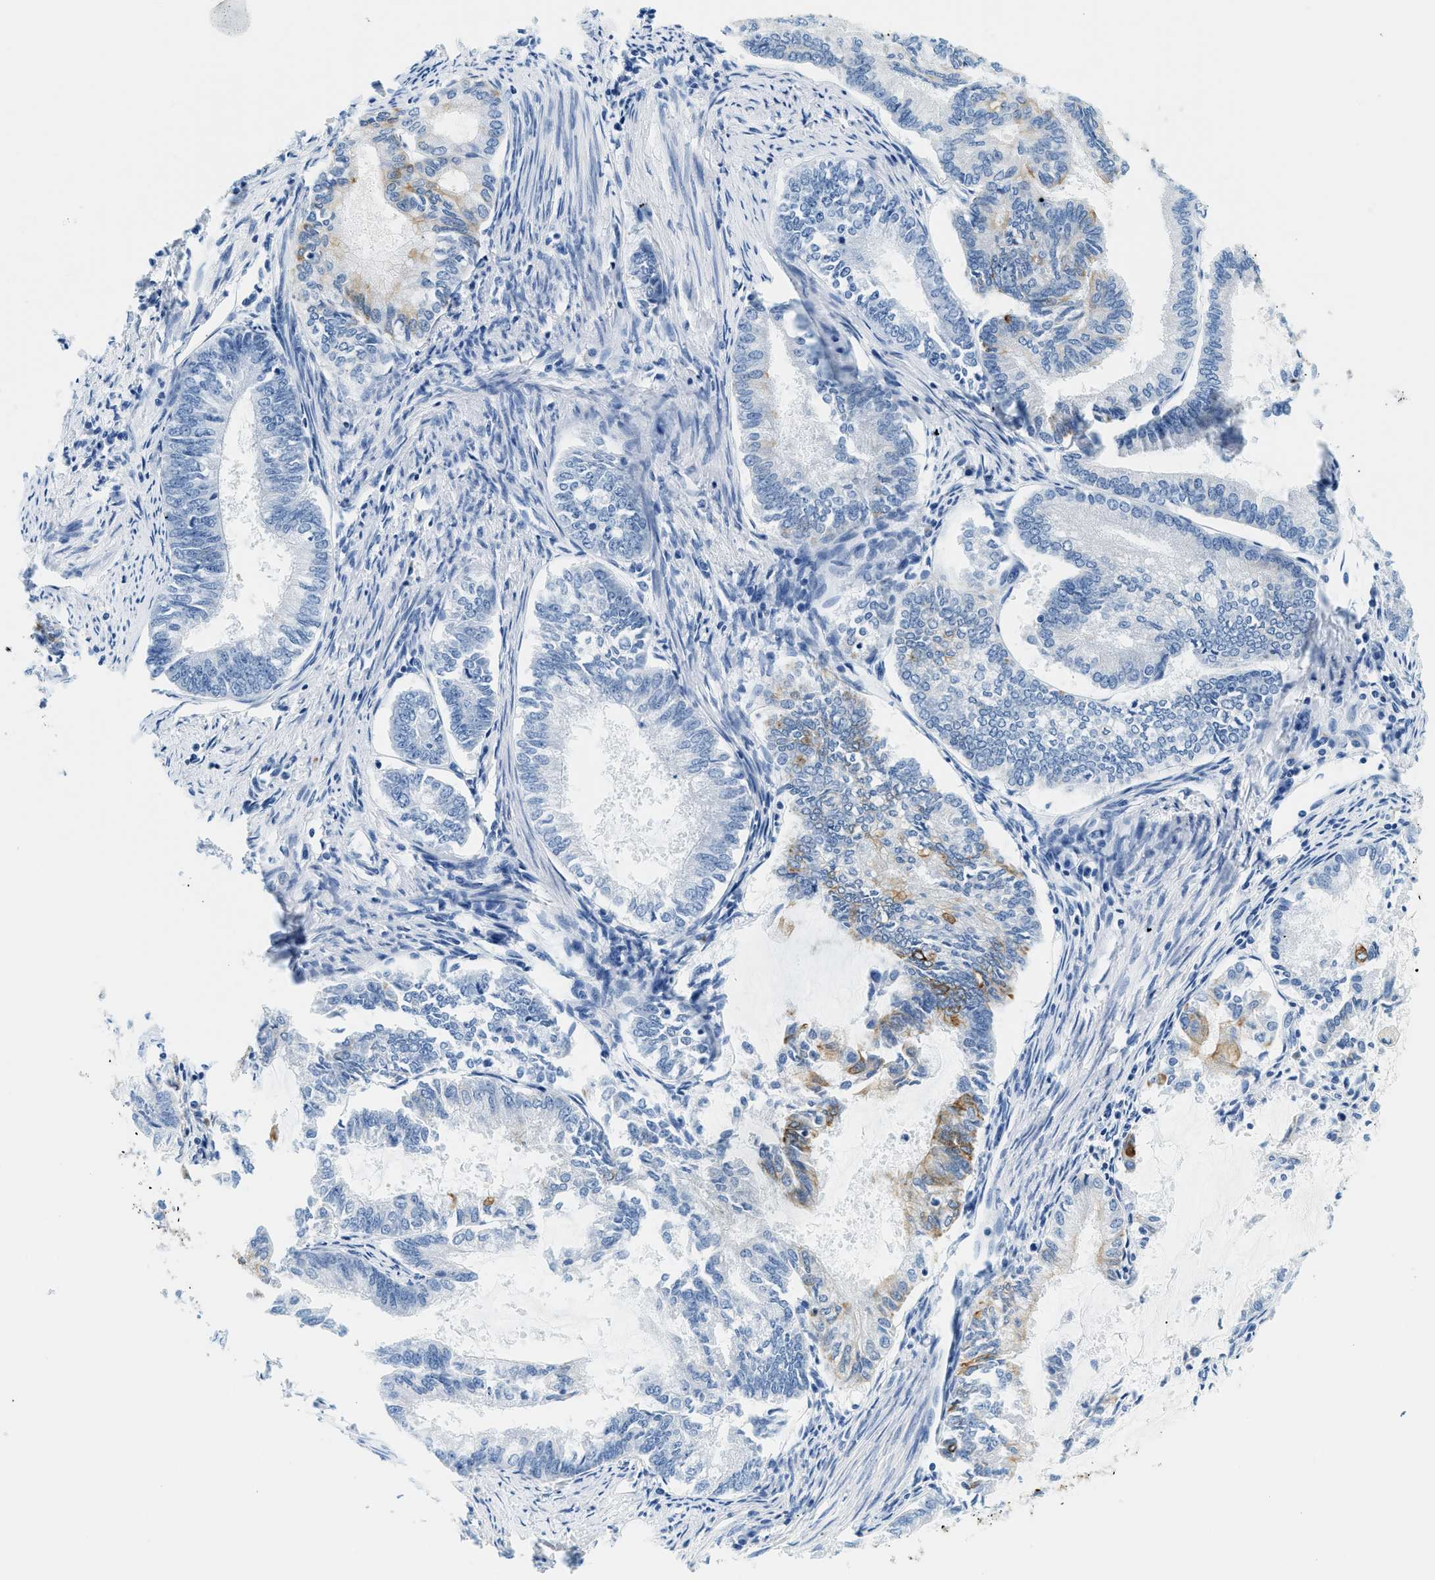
{"staining": {"intensity": "moderate", "quantity": "<25%", "location": "cytoplasmic/membranous"}, "tissue": "endometrial cancer", "cell_type": "Tumor cells", "image_type": "cancer", "snomed": [{"axis": "morphology", "description": "Adenocarcinoma, NOS"}, {"axis": "topography", "description": "Endometrium"}], "caption": "High-magnification brightfield microscopy of adenocarcinoma (endometrial) stained with DAB (3,3'-diaminobenzidine) (brown) and counterstained with hematoxylin (blue). tumor cells exhibit moderate cytoplasmic/membranous expression is seen in approximately<25% of cells.", "gene": "STXBP2", "patient": {"sex": "female", "age": 86}}